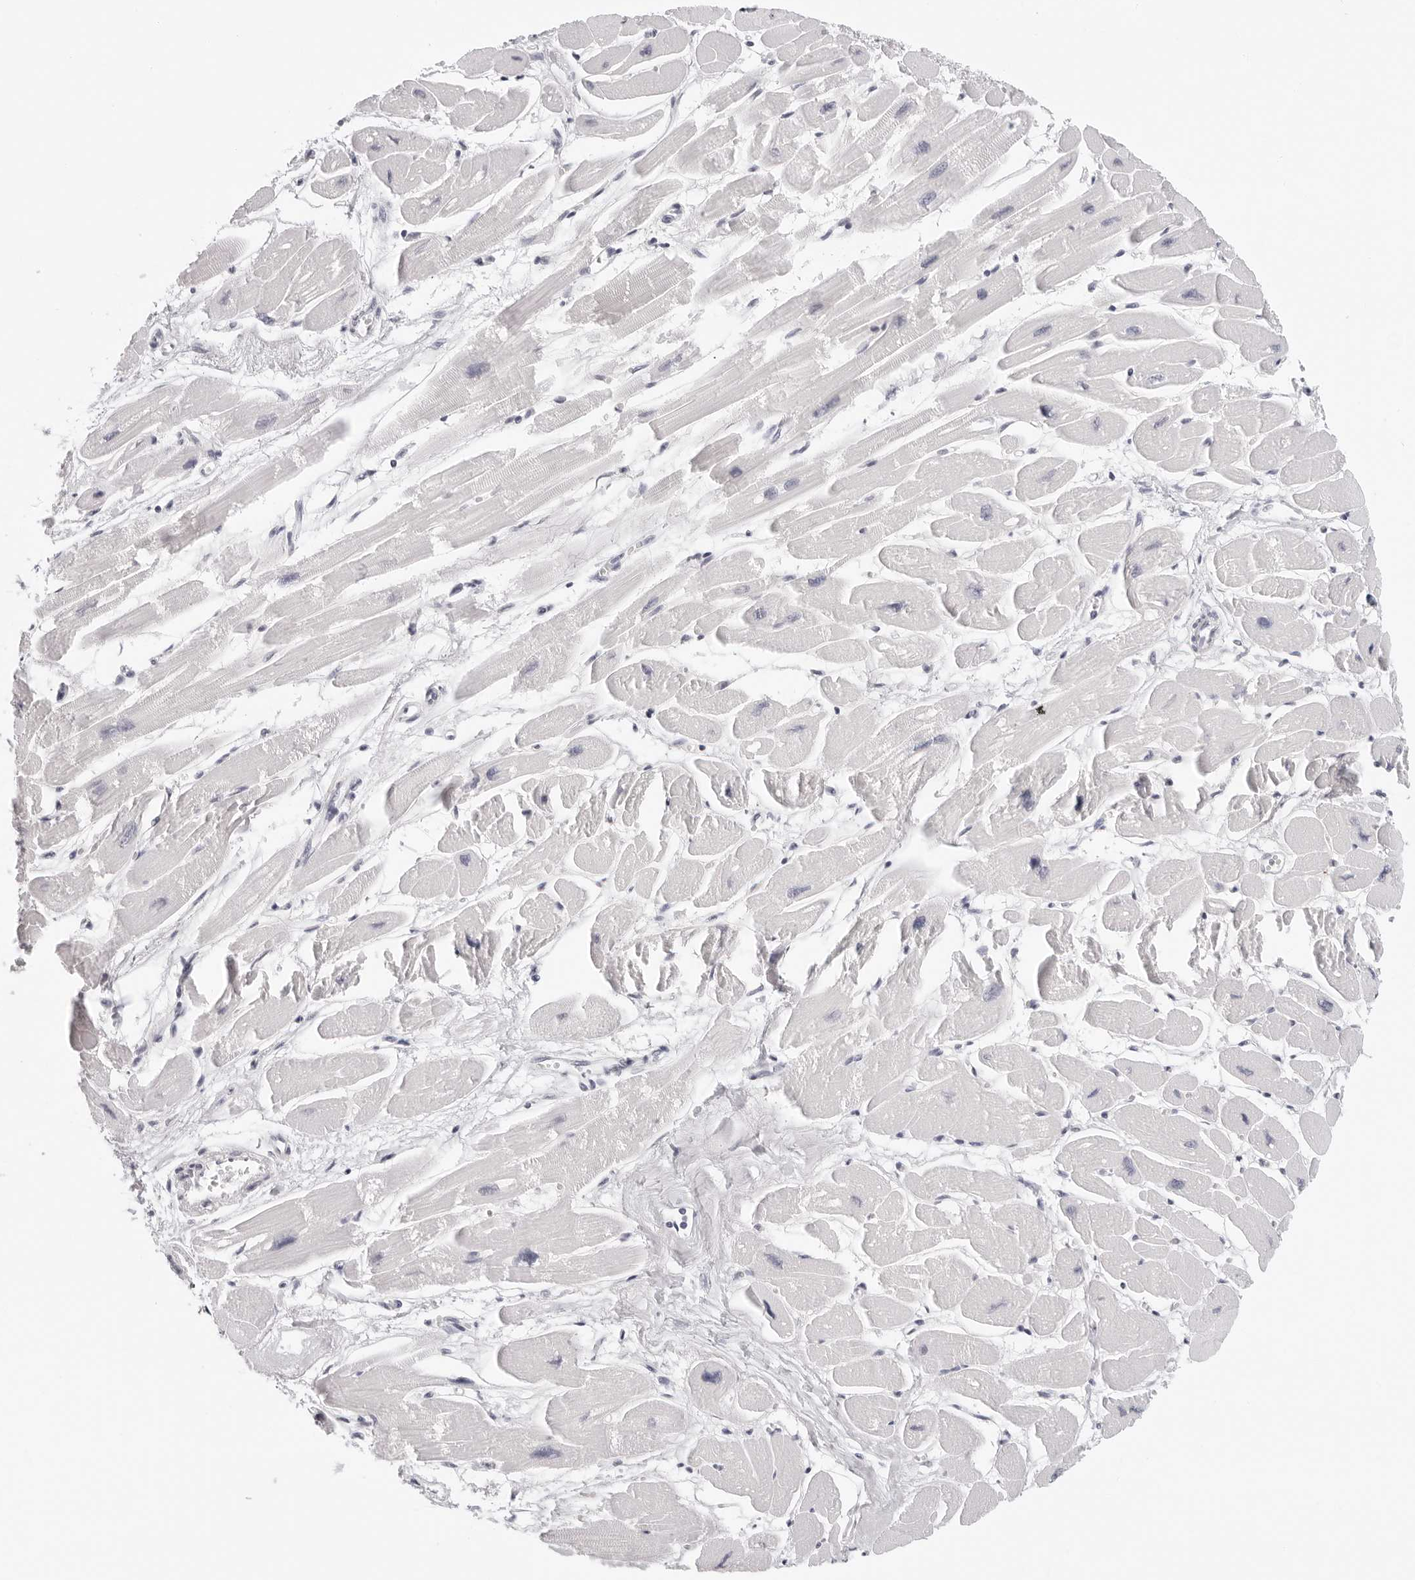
{"staining": {"intensity": "negative", "quantity": "none", "location": "none"}, "tissue": "heart muscle", "cell_type": "Cardiomyocytes", "image_type": "normal", "snomed": [{"axis": "morphology", "description": "Normal tissue, NOS"}, {"axis": "topography", "description": "Heart"}], "caption": "DAB (3,3'-diaminobenzidine) immunohistochemical staining of benign heart muscle demonstrates no significant expression in cardiomyocytes. The staining is performed using DAB (3,3'-diaminobenzidine) brown chromogen with nuclei counter-stained in using hematoxylin.", "gene": "AGMAT", "patient": {"sex": "female", "age": 54}}